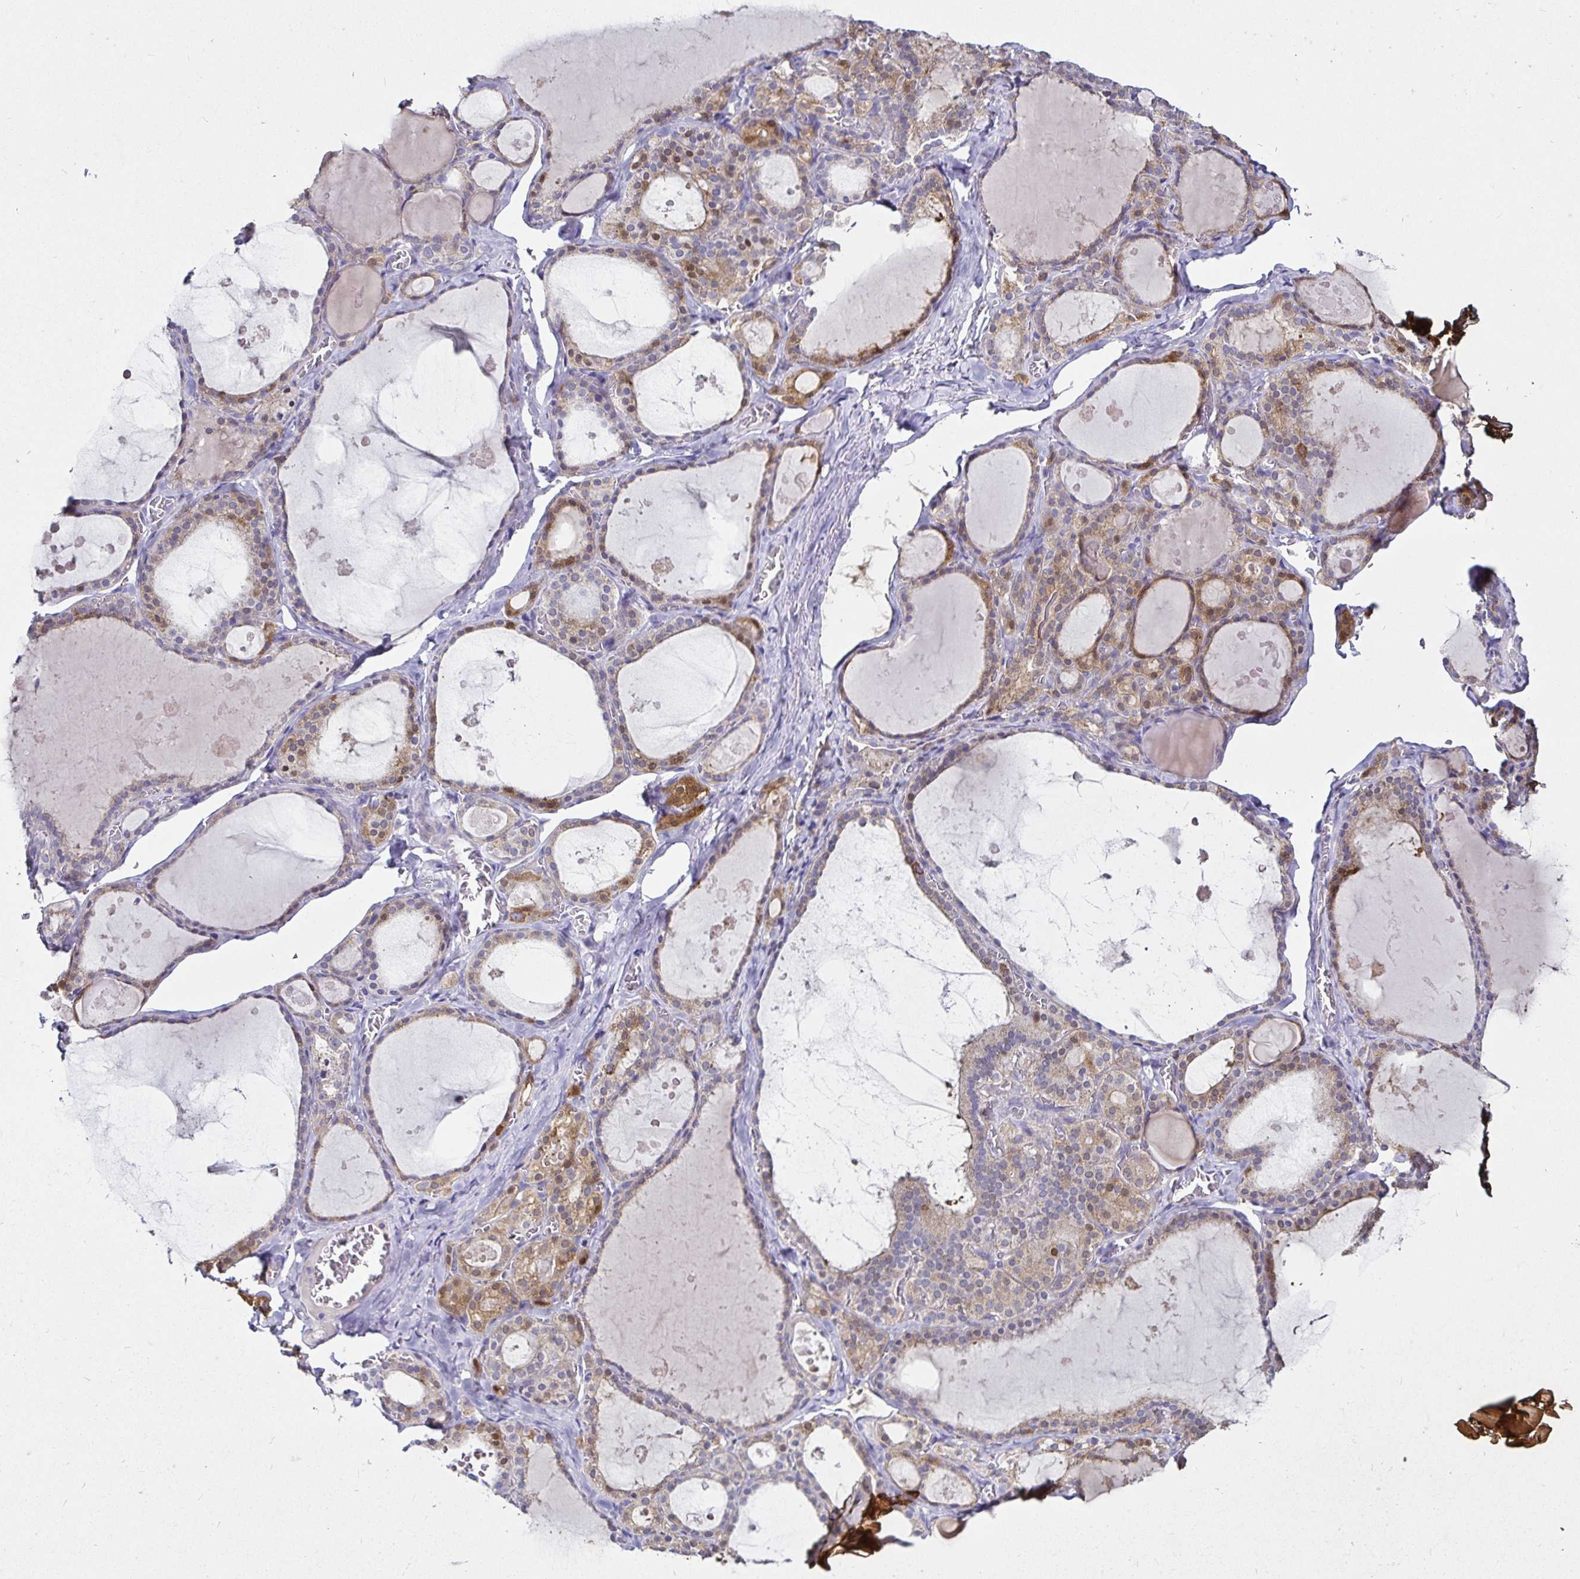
{"staining": {"intensity": "weak", "quantity": "25%-75%", "location": "cytoplasmic/membranous"}, "tissue": "thyroid gland", "cell_type": "Glandular cells", "image_type": "normal", "snomed": [{"axis": "morphology", "description": "Normal tissue, NOS"}, {"axis": "topography", "description": "Thyroid gland"}], "caption": "This image shows normal thyroid gland stained with IHC to label a protein in brown. The cytoplasmic/membranous of glandular cells show weak positivity for the protein. Nuclei are counter-stained blue.", "gene": "PGAM2", "patient": {"sex": "male", "age": 56}}